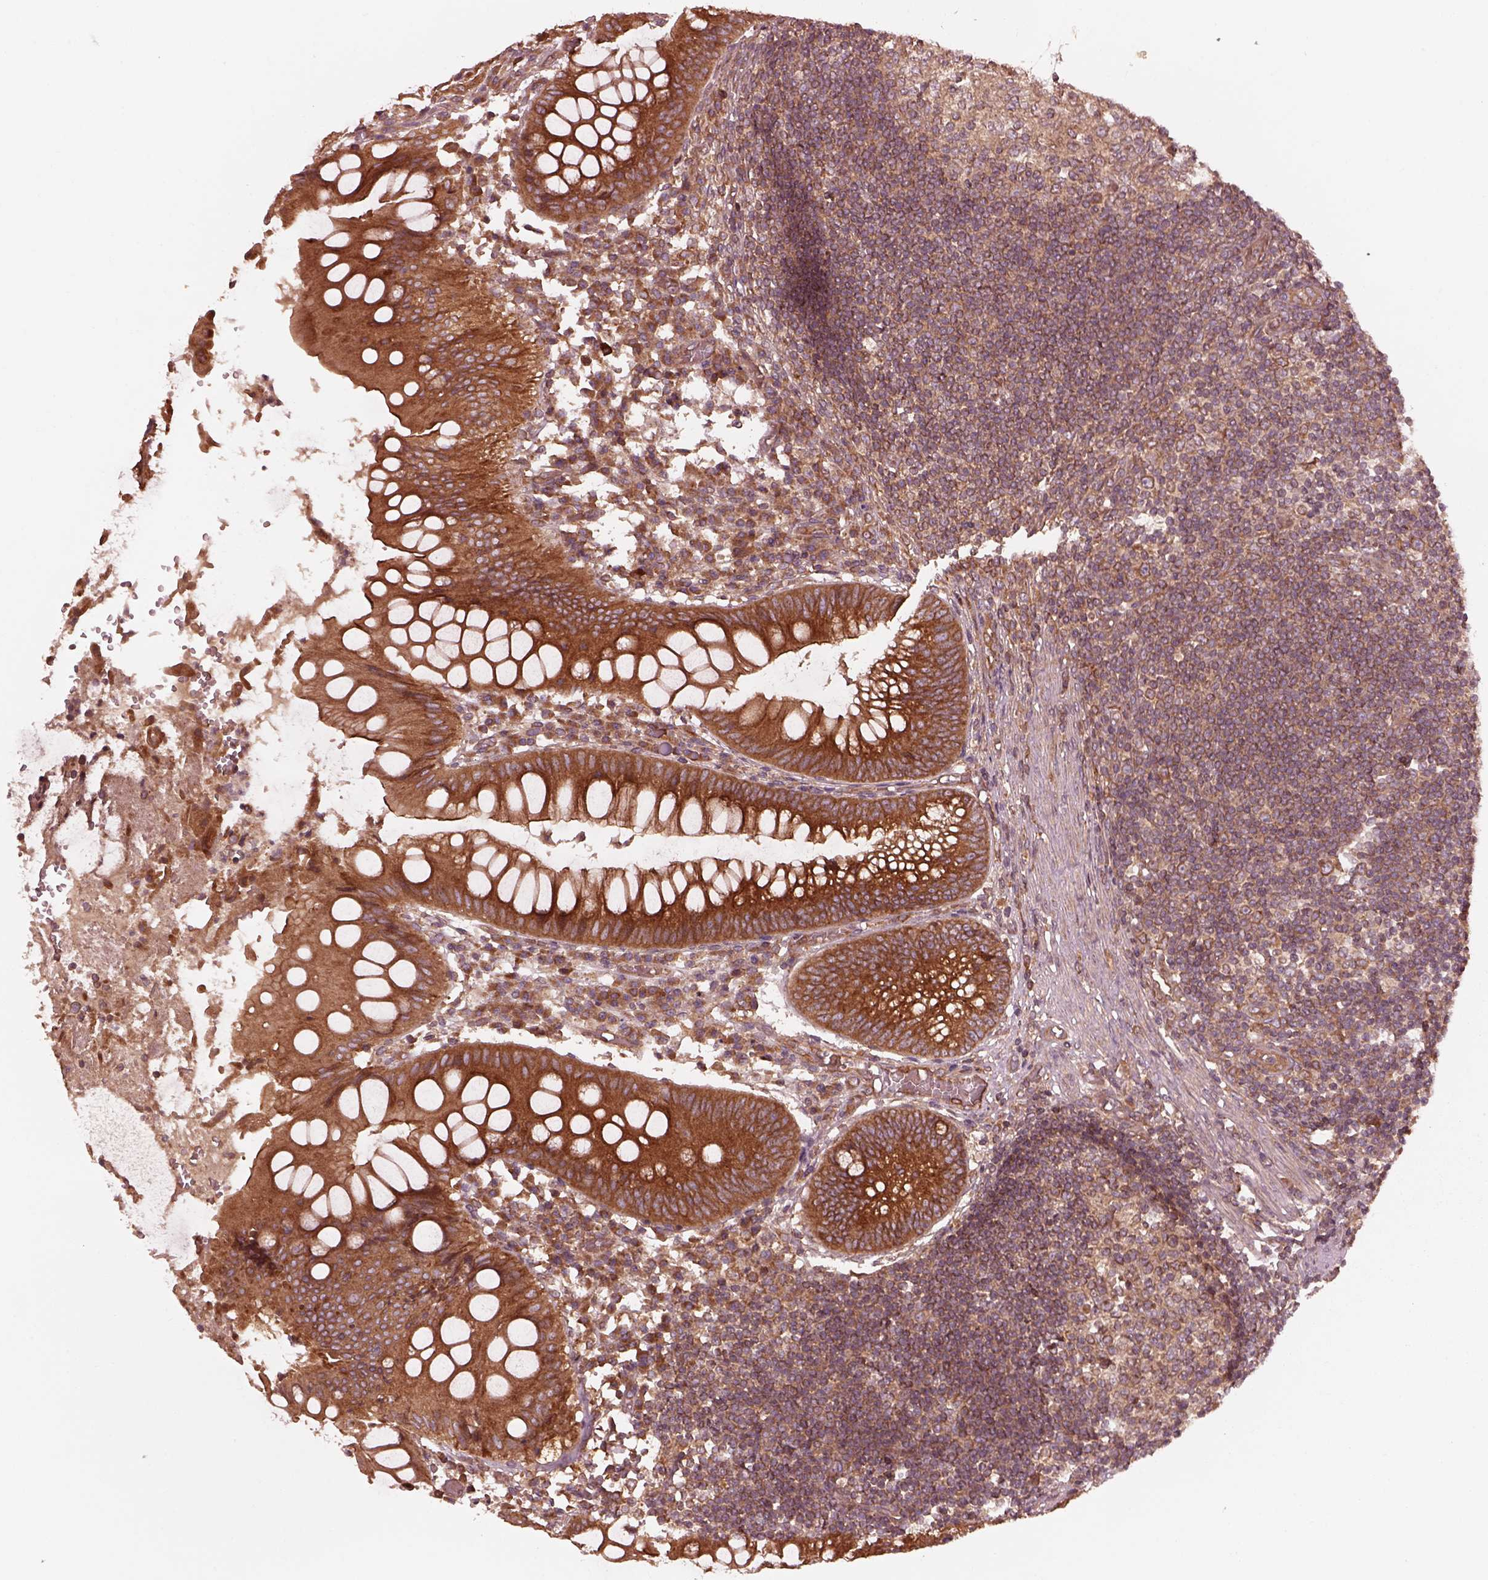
{"staining": {"intensity": "strong", "quantity": ">75%", "location": "cytoplasmic/membranous"}, "tissue": "appendix", "cell_type": "Glandular cells", "image_type": "normal", "snomed": [{"axis": "morphology", "description": "Normal tissue, NOS"}, {"axis": "morphology", "description": "Inflammation, NOS"}, {"axis": "topography", "description": "Appendix"}], "caption": "Strong cytoplasmic/membranous positivity for a protein is seen in about >75% of glandular cells of normal appendix using immunohistochemistry.", "gene": "PIK3R2", "patient": {"sex": "male", "age": 16}}